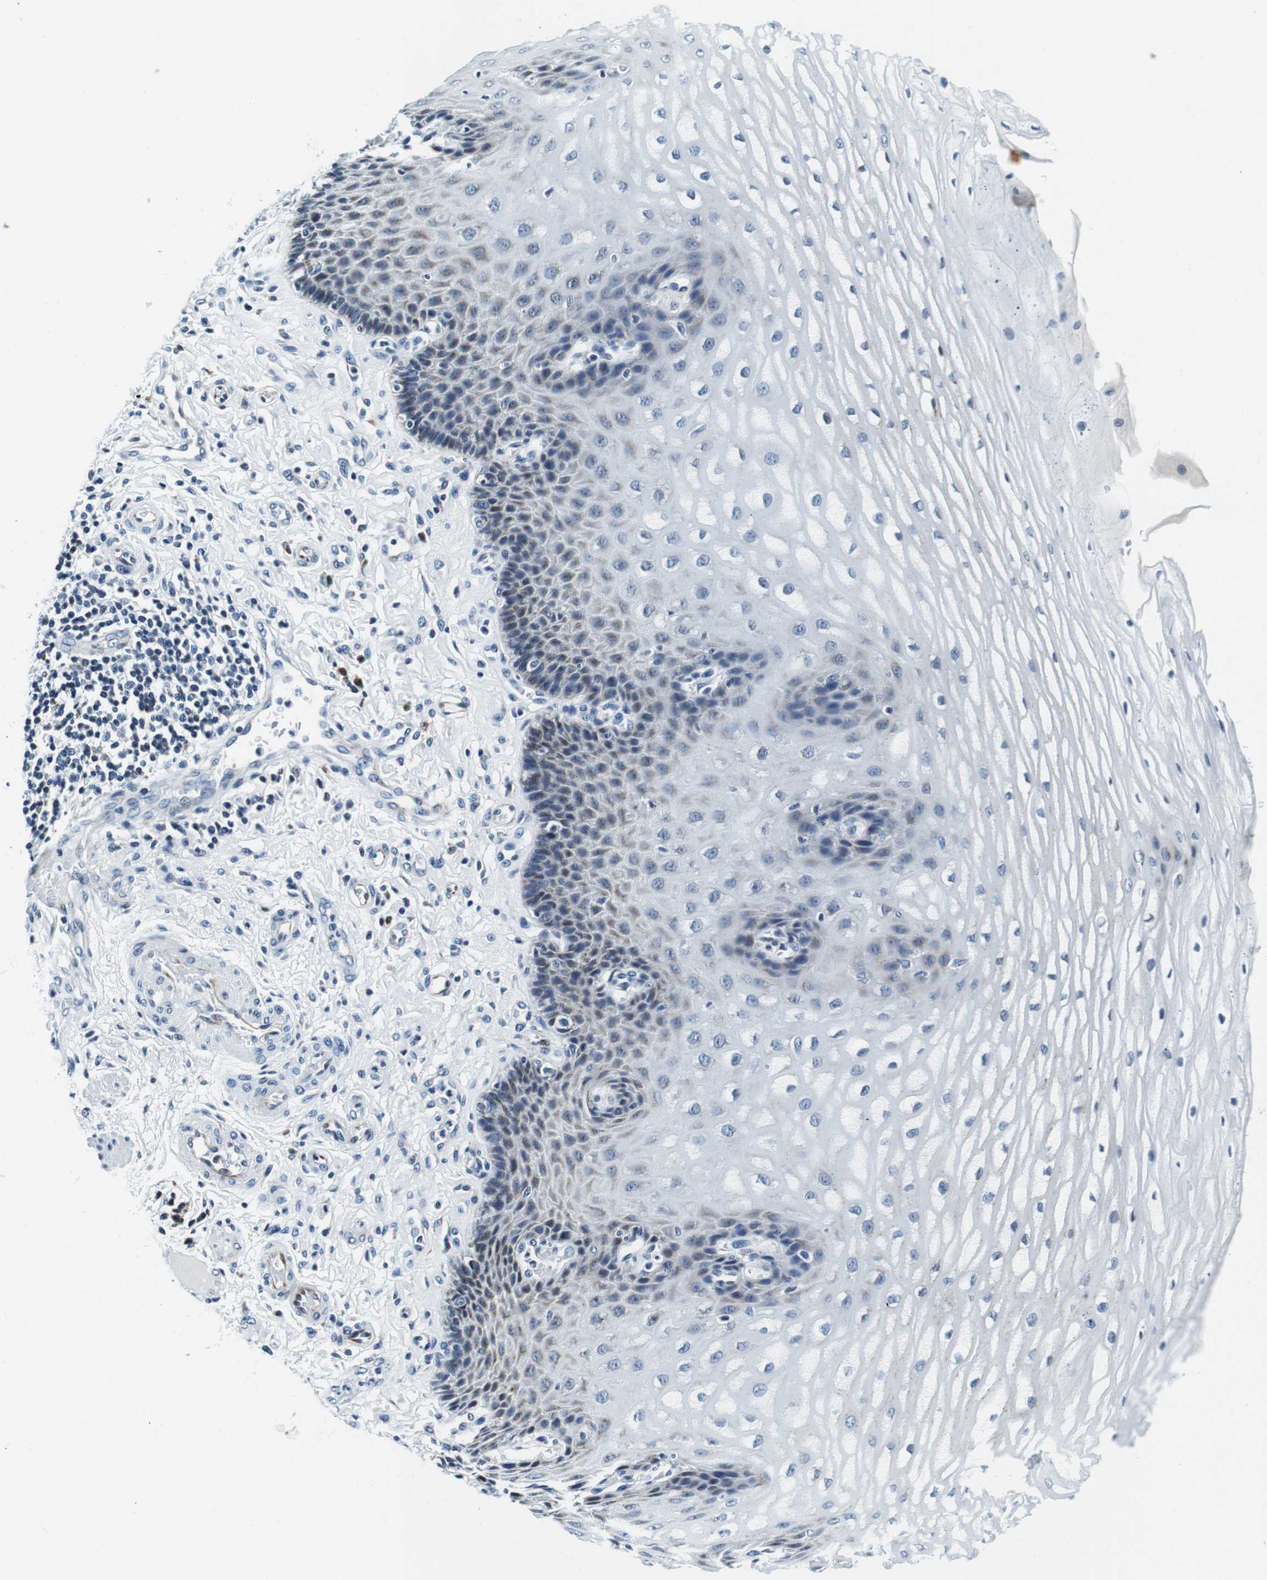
{"staining": {"intensity": "moderate", "quantity": "<25%", "location": "cytoplasmic/membranous"}, "tissue": "esophagus", "cell_type": "Squamous epithelial cells", "image_type": "normal", "snomed": [{"axis": "morphology", "description": "Normal tissue, NOS"}, {"axis": "topography", "description": "Esophagus"}], "caption": "The photomicrograph exhibits immunohistochemical staining of normal esophagus. There is moderate cytoplasmic/membranous staining is present in about <25% of squamous epithelial cells.", "gene": "FAR2", "patient": {"sex": "male", "age": 54}}